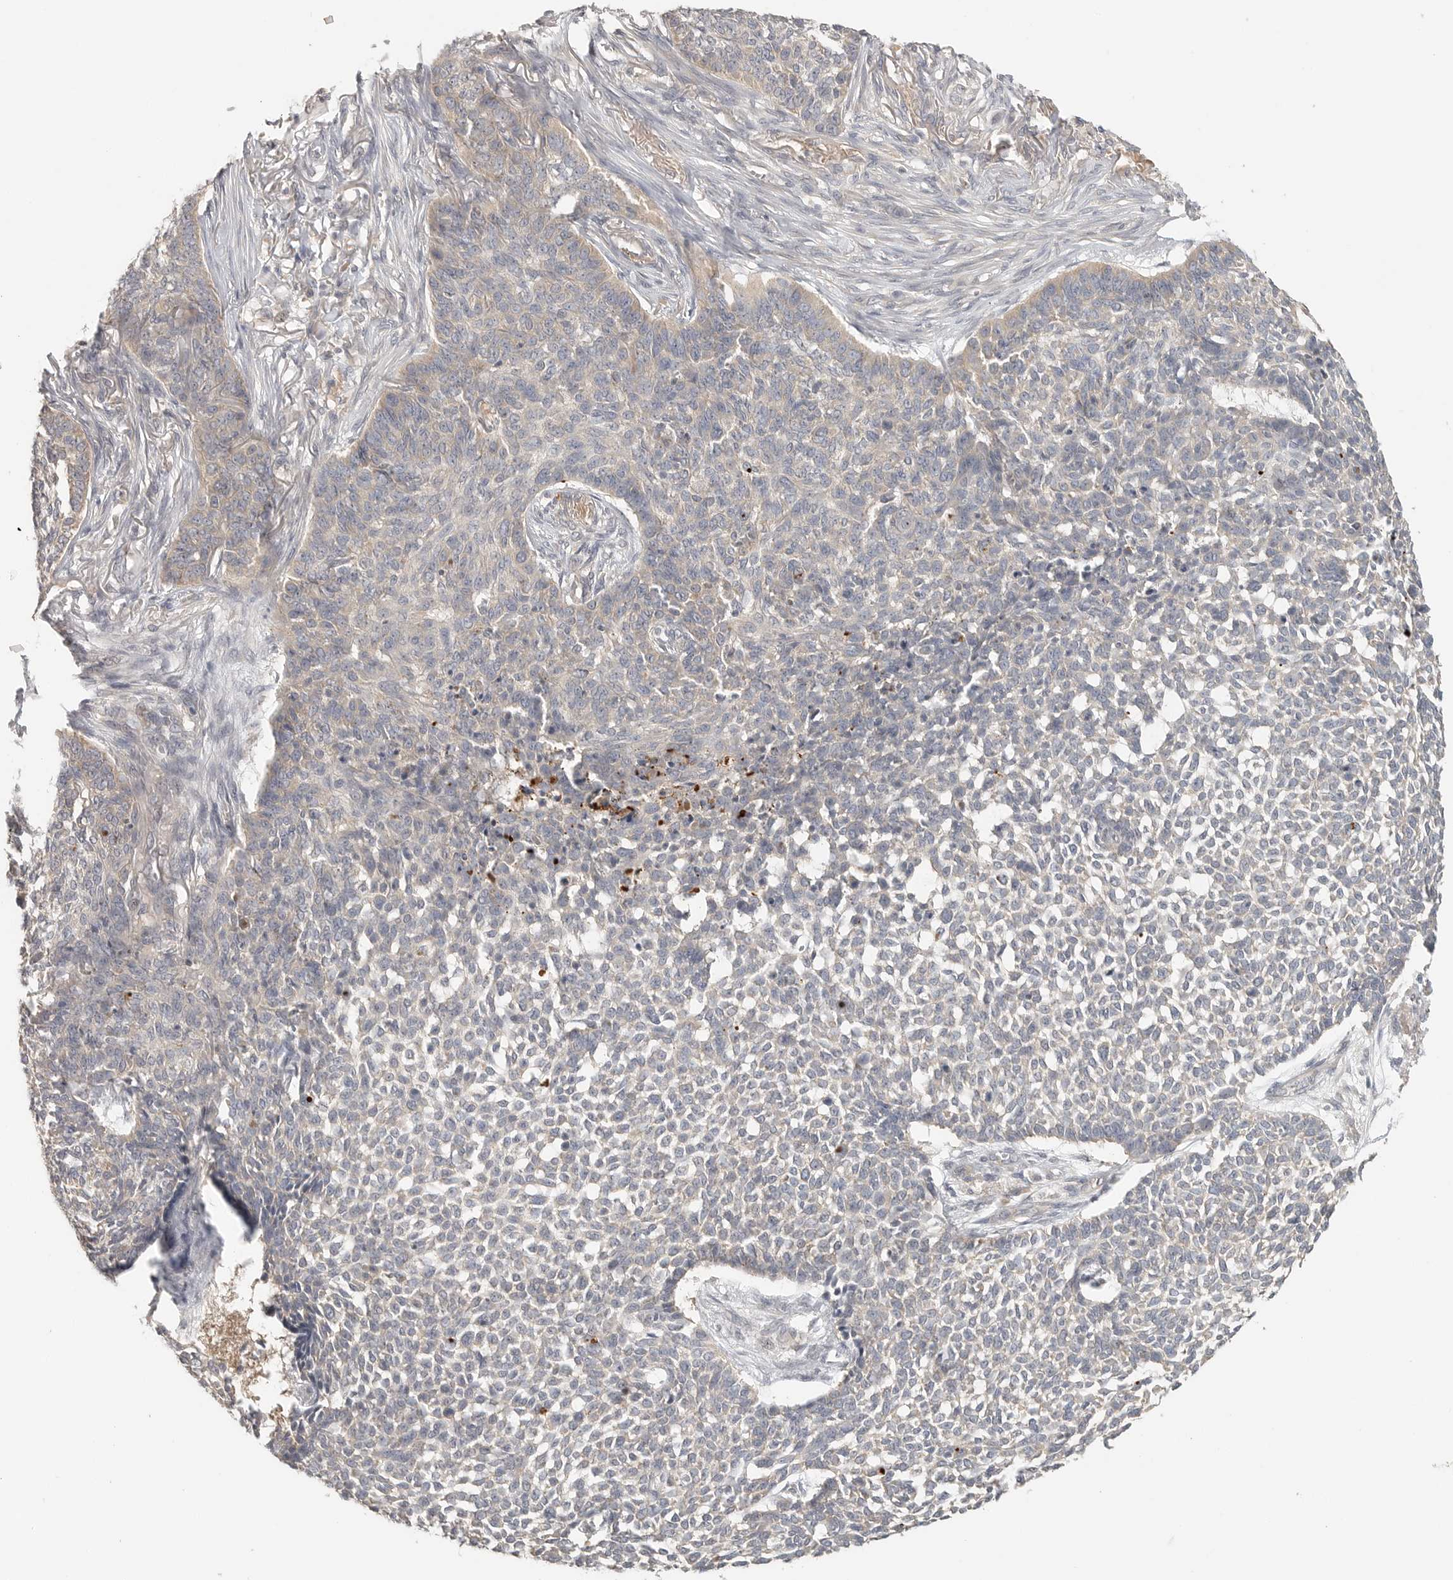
{"staining": {"intensity": "weak", "quantity": "25%-75%", "location": "cytoplasmic/membranous"}, "tissue": "skin cancer", "cell_type": "Tumor cells", "image_type": "cancer", "snomed": [{"axis": "morphology", "description": "Basal cell carcinoma"}, {"axis": "topography", "description": "Skin"}], "caption": "DAB (3,3'-diaminobenzidine) immunohistochemical staining of human basal cell carcinoma (skin) reveals weak cytoplasmic/membranous protein positivity in approximately 25%-75% of tumor cells.", "gene": "HDAC6", "patient": {"sex": "male", "age": 85}}